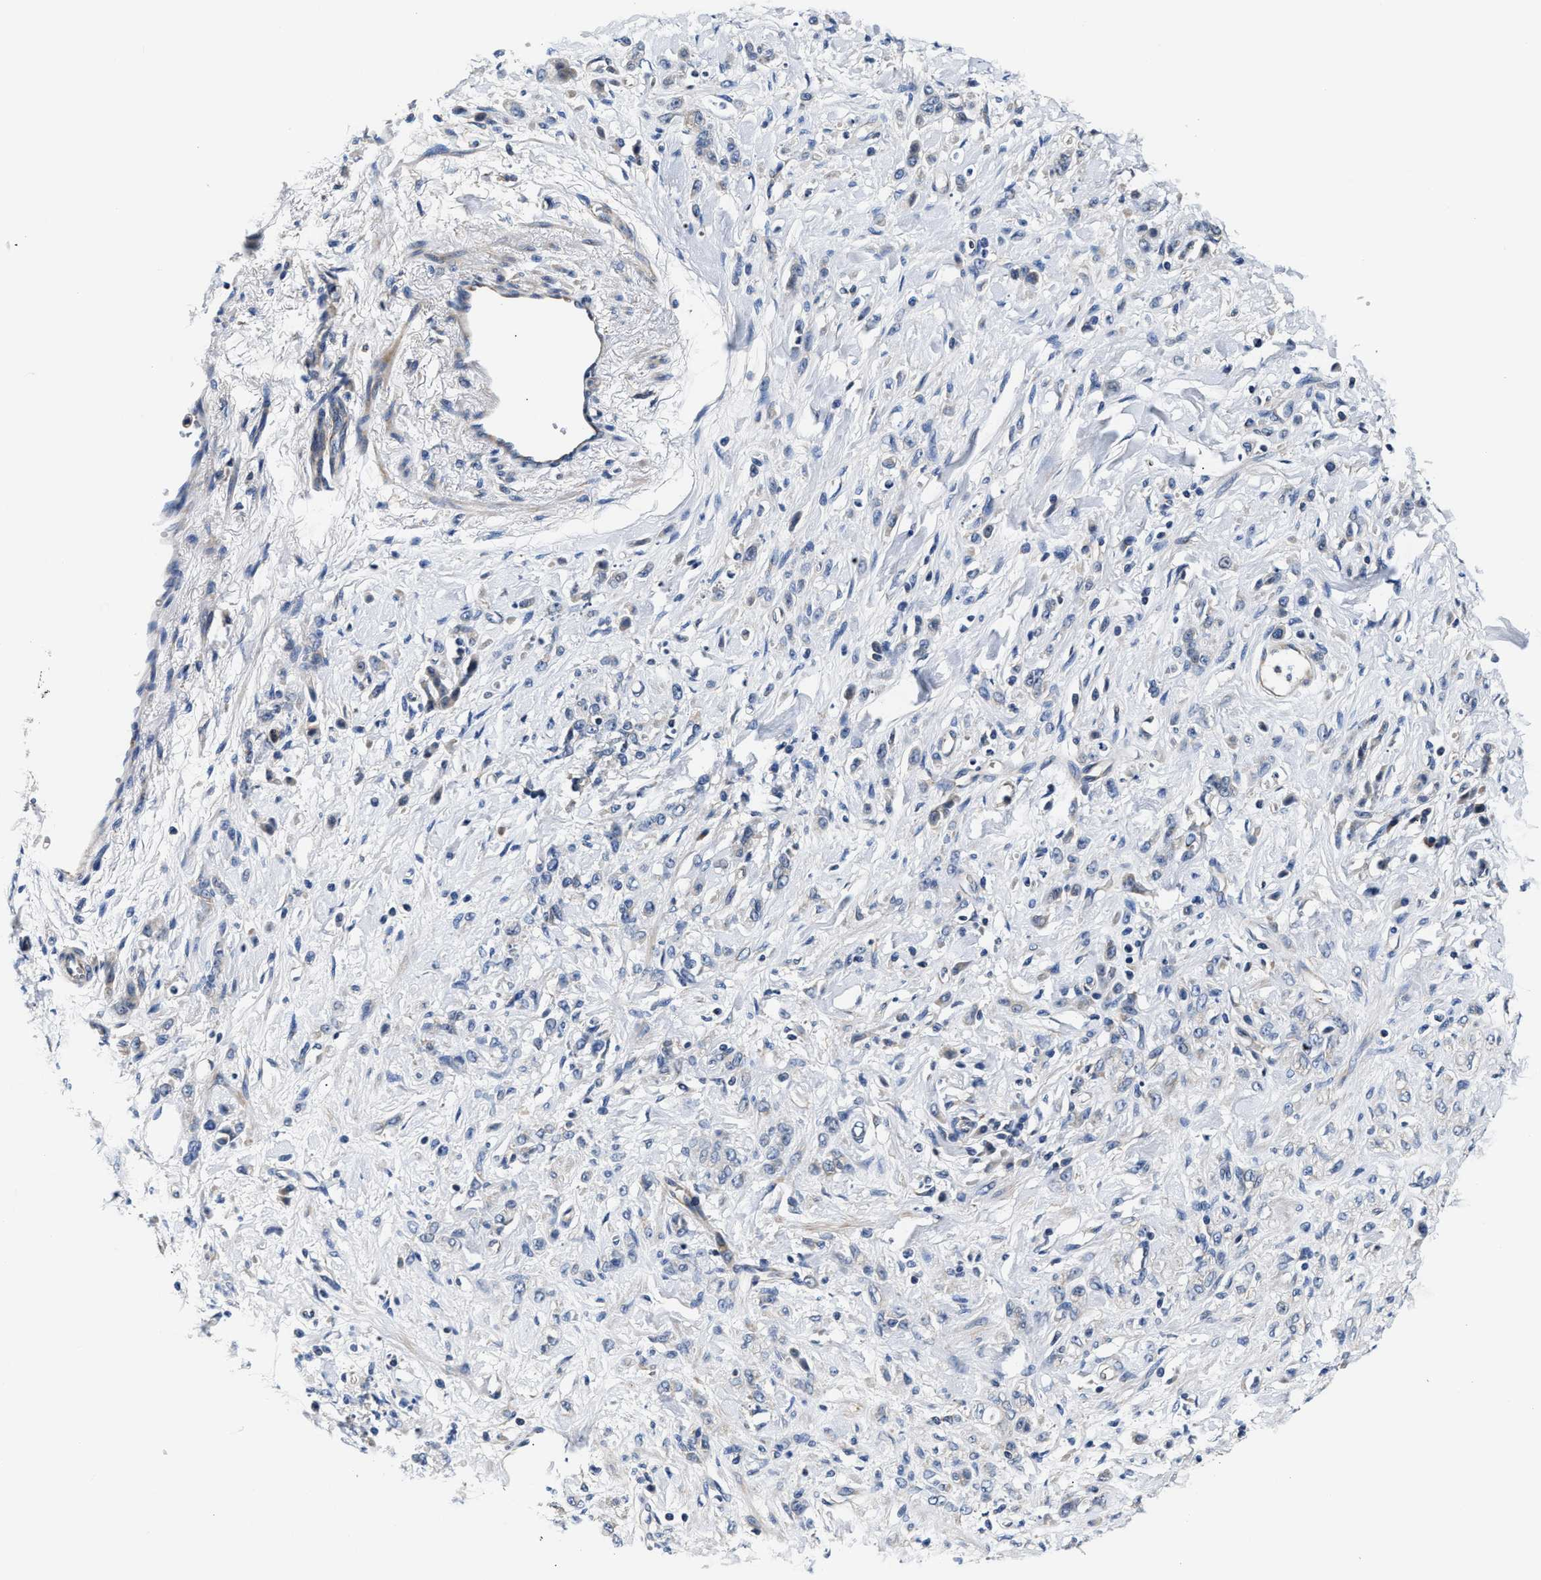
{"staining": {"intensity": "negative", "quantity": "none", "location": "none"}, "tissue": "stomach cancer", "cell_type": "Tumor cells", "image_type": "cancer", "snomed": [{"axis": "morphology", "description": "Normal tissue, NOS"}, {"axis": "morphology", "description": "Adenocarcinoma, NOS"}, {"axis": "topography", "description": "Stomach"}], "caption": "The image exhibits no significant staining in tumor cells of stomach cancer (adenocarcinoma).", "gene": "TEX2", "patient": {"sex": "male", "age": 82}}